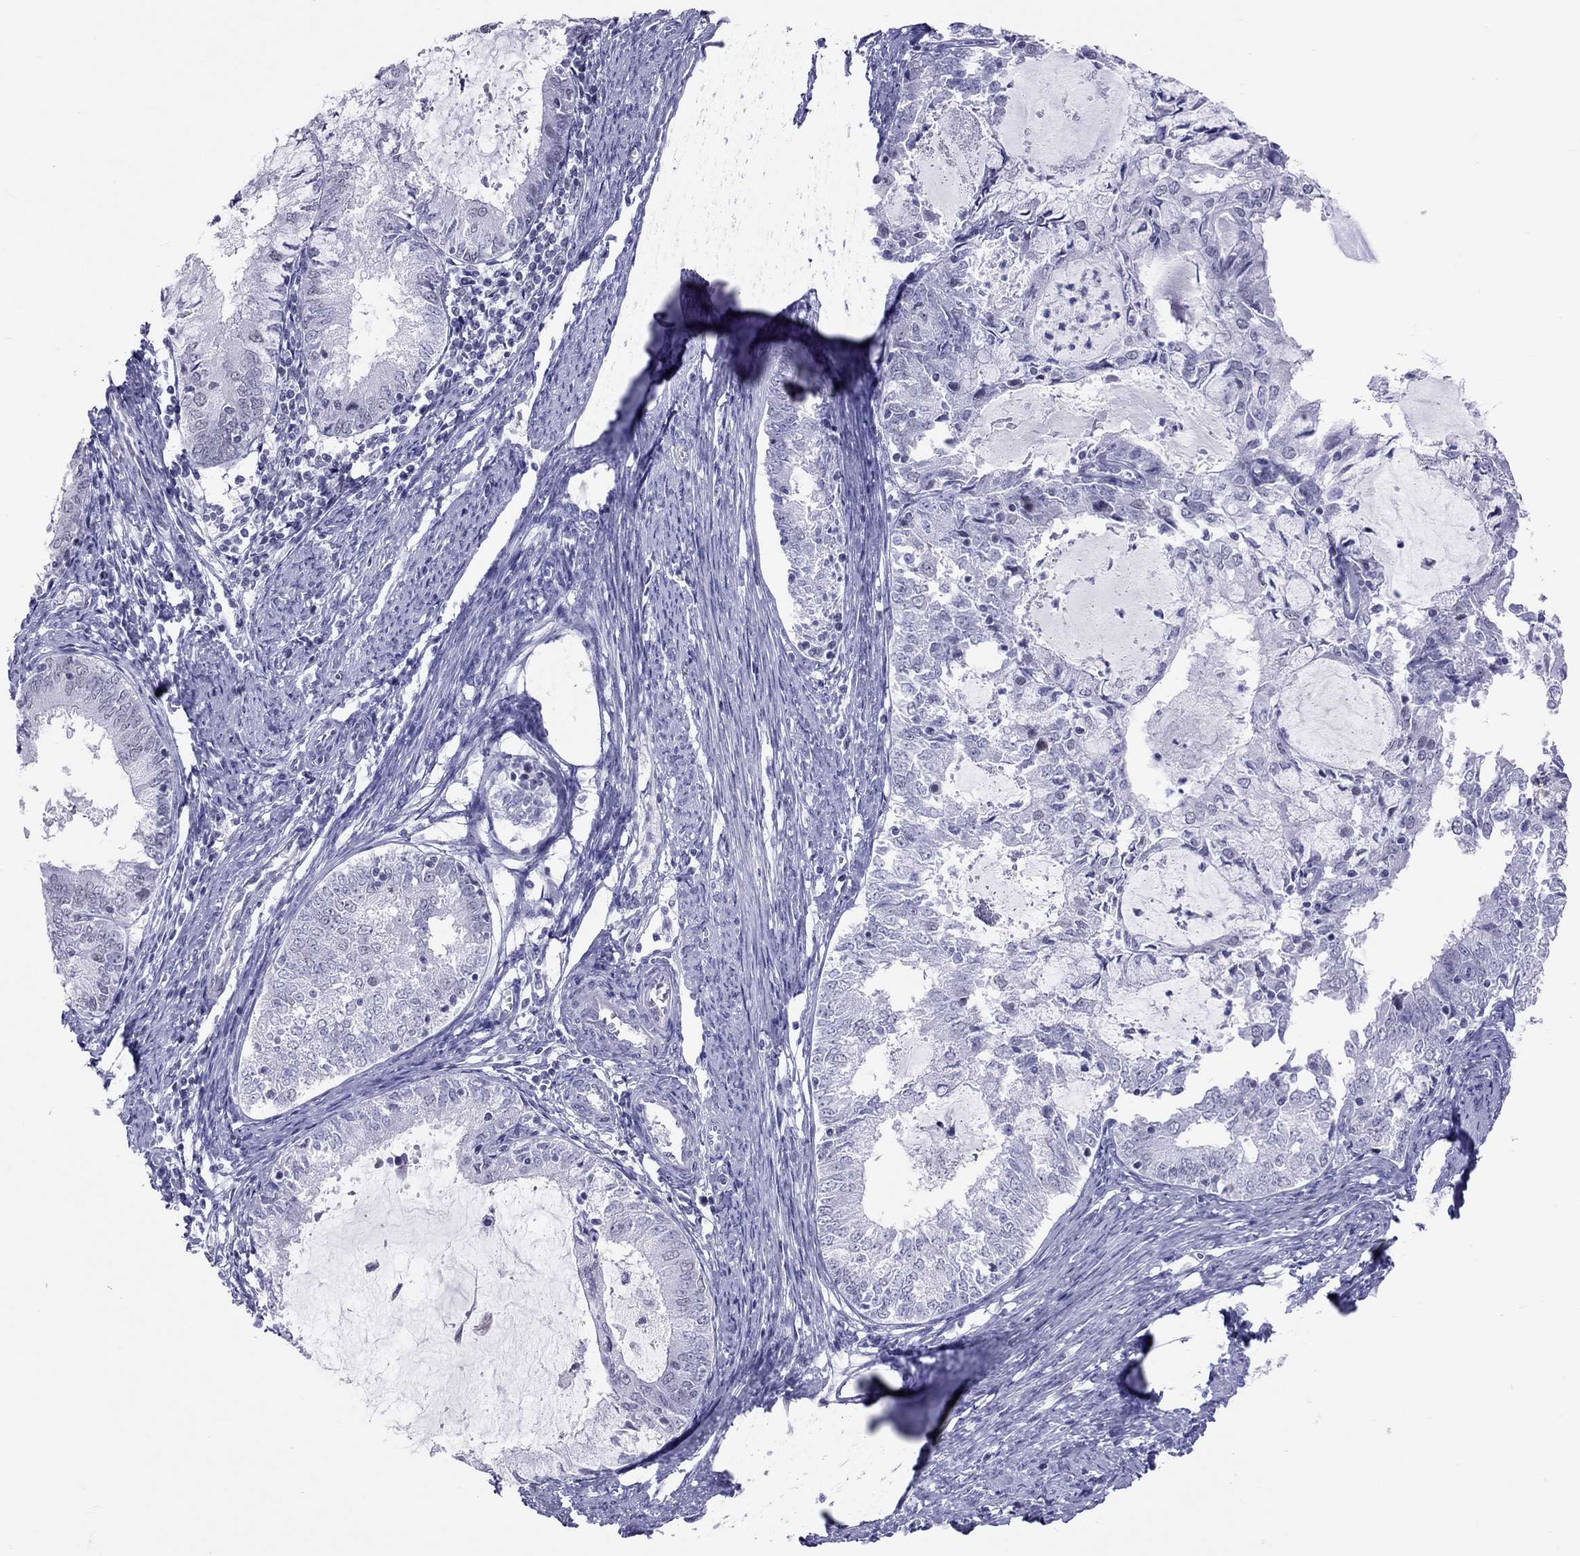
{"staining": {"intensity": "negative", "quantity": "none", "location": "none"}, "tissue": "endometrial cancer", "cell_type": "Tumor cells", "image_type": "cancer", "snomed": [{"axis": "morphology", "description": "Adenocarcinoma, NOS"}, {"axis": "topography", "description": "Endometrium"}], "caption": "There is no significant staining in tumor cells of endometrial adenocarcinoma.", "gene": "JHY", "patient": {"sex": "female", "age": 57}}